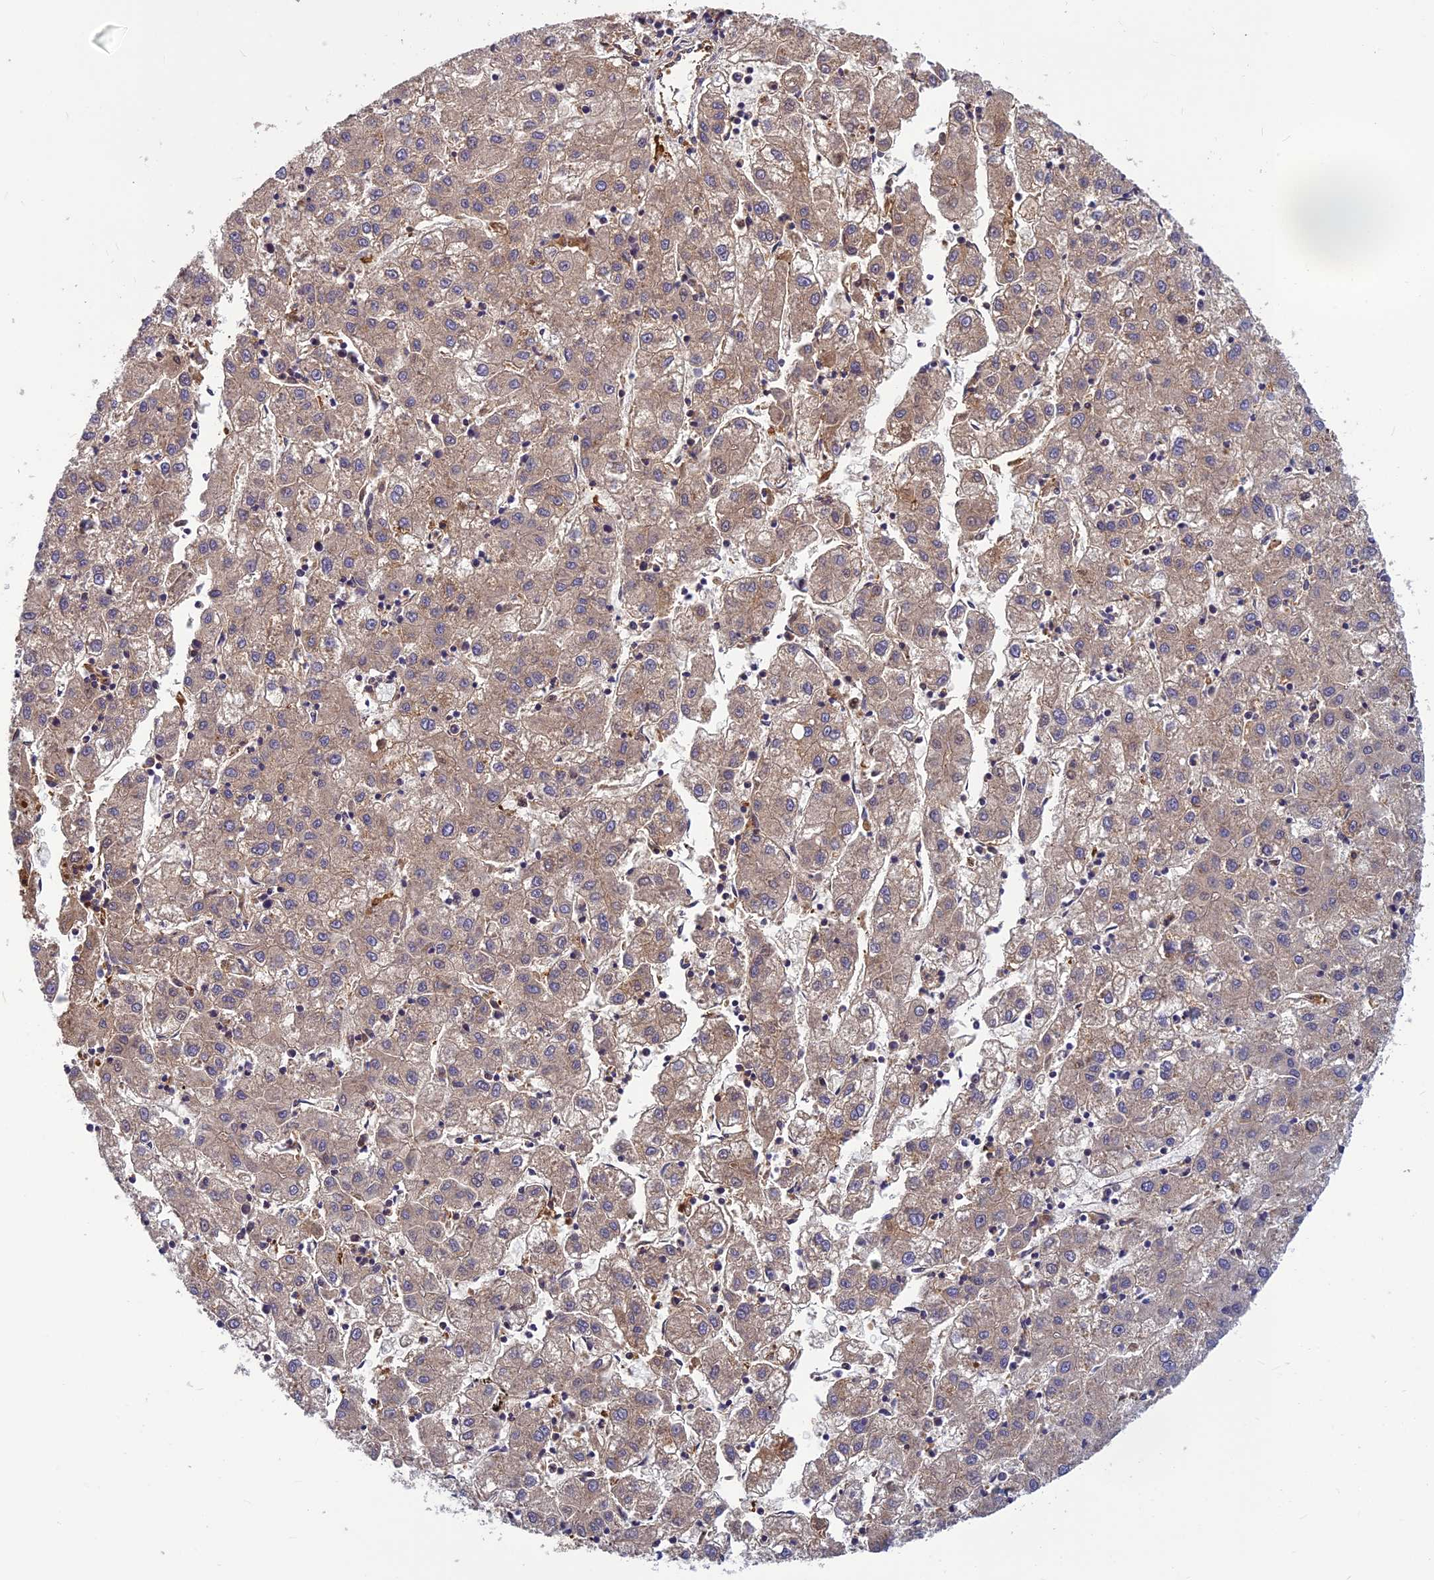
{"staining": {"intensity": "weak", "quantity": ">75%", "location": "cytoplasmic/membranous"}, "tissue": "liver cancer", "cell_type": "Tumor cells", "image_type": "cancer", "snomed": [{"axis": "morphology", "description": "Carcinoma, Hepatocellular, NOS"}, {"axis": "topography", "description": "Liver"}], "caption": "A histopathology image showing weak cytoplasmic/membranous expression in approximately >75% of tumor cells in hepatocellular carcinoma (liver), as visualized by brown immunohistochemical staining.", "gene": "CLEC11A", "patient": {"sex": "male", "age": 72}}